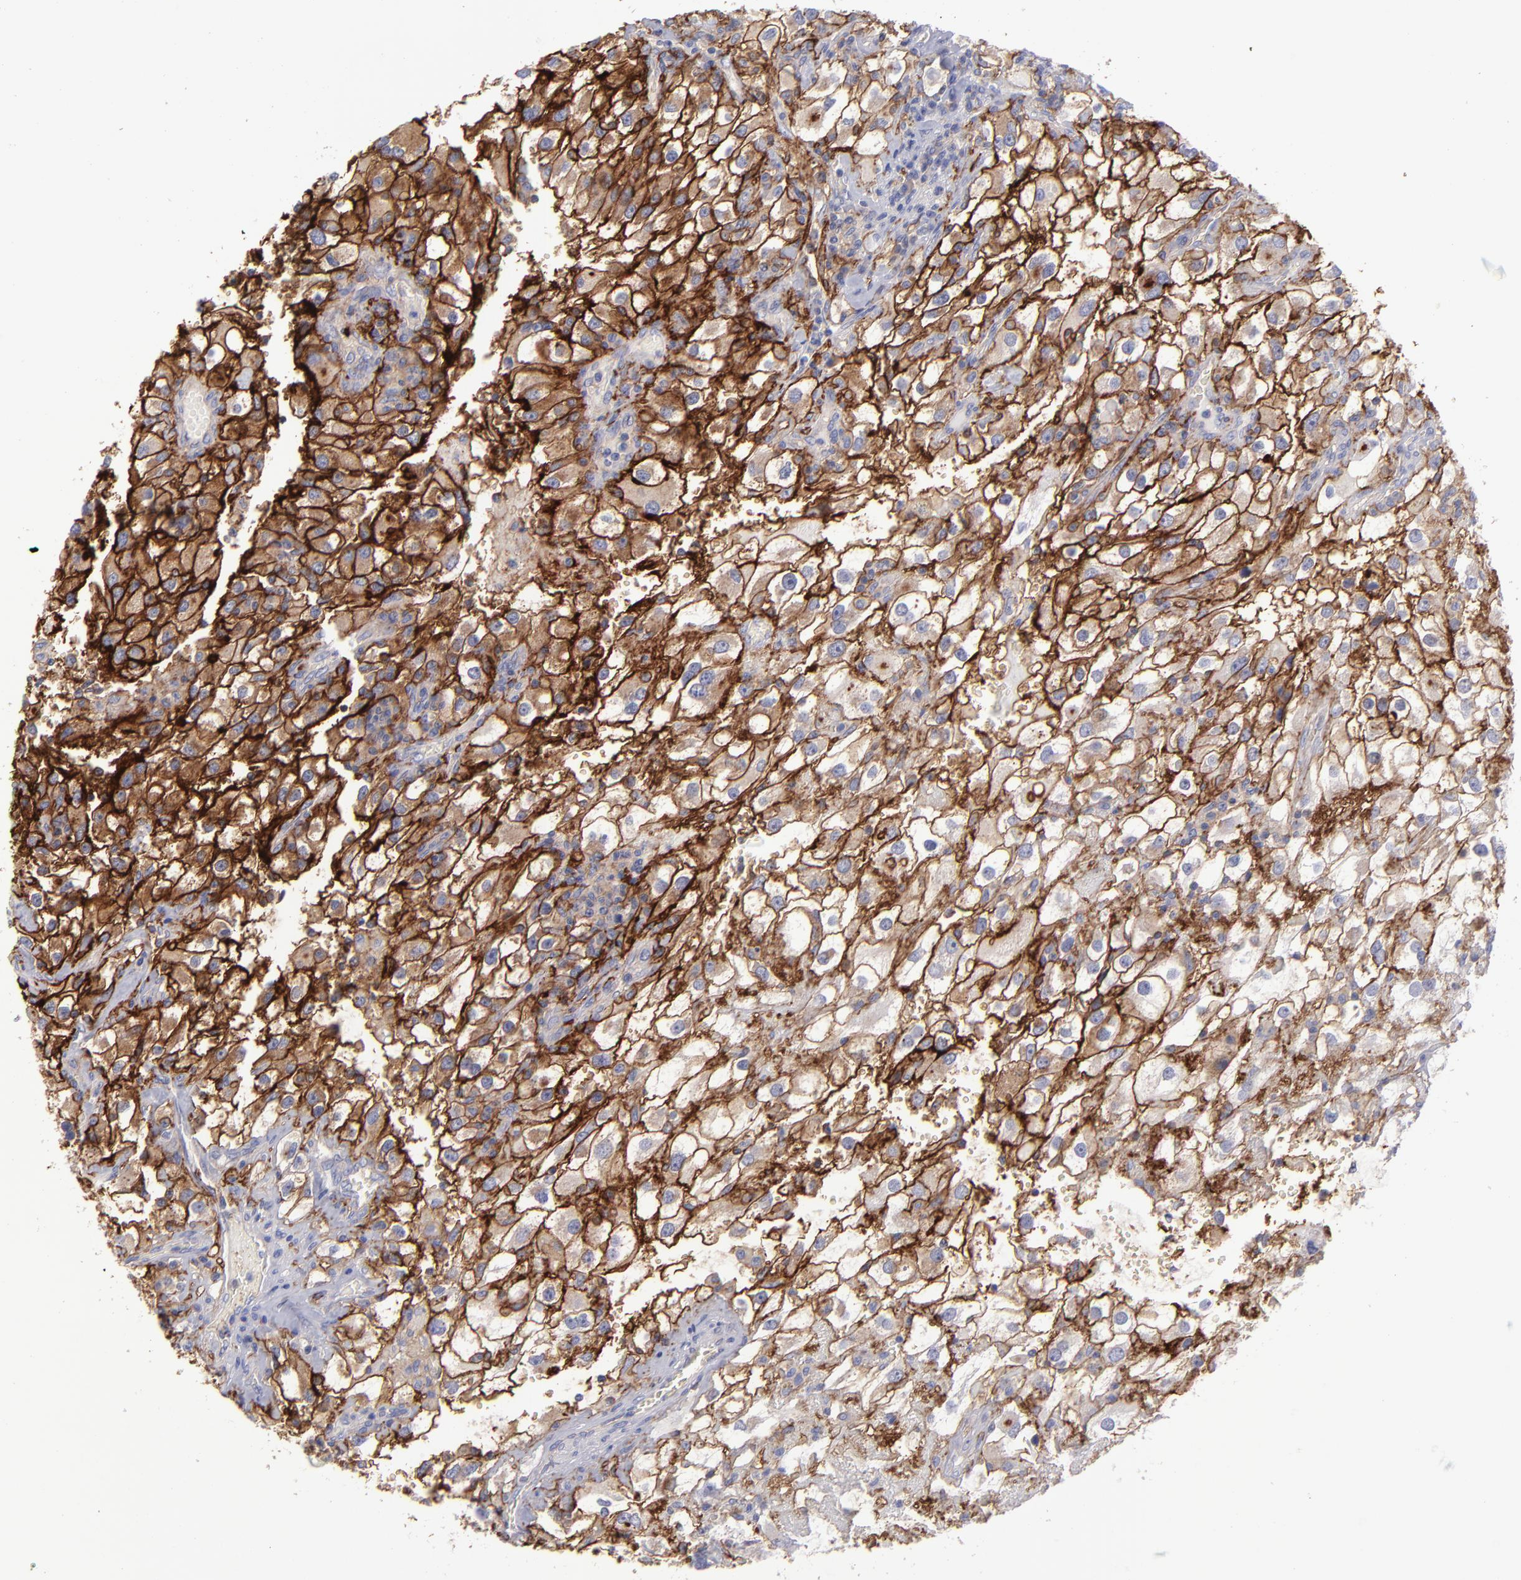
{"staining": {"intensity": "strong", "quantity": ">75%", "location": "cytoplasmic/membranous"}, "tissue": "renal cancer", "cell_type": "Tumor cells", "image_type": "cancer", "snomed": [{"axis": "morphology", "description": "Adenocarcinoma, NOS"}, {"axis": "topography", "description": "Kidney"}], "caption": "Renal adenocarcinoma stained for a protein (brown) shows strong cytoplasmic/membranous positive expression in approximately >75% of tumor cells.", "gene": "BSG", "patient": {"sex": "female", "age": 52}}